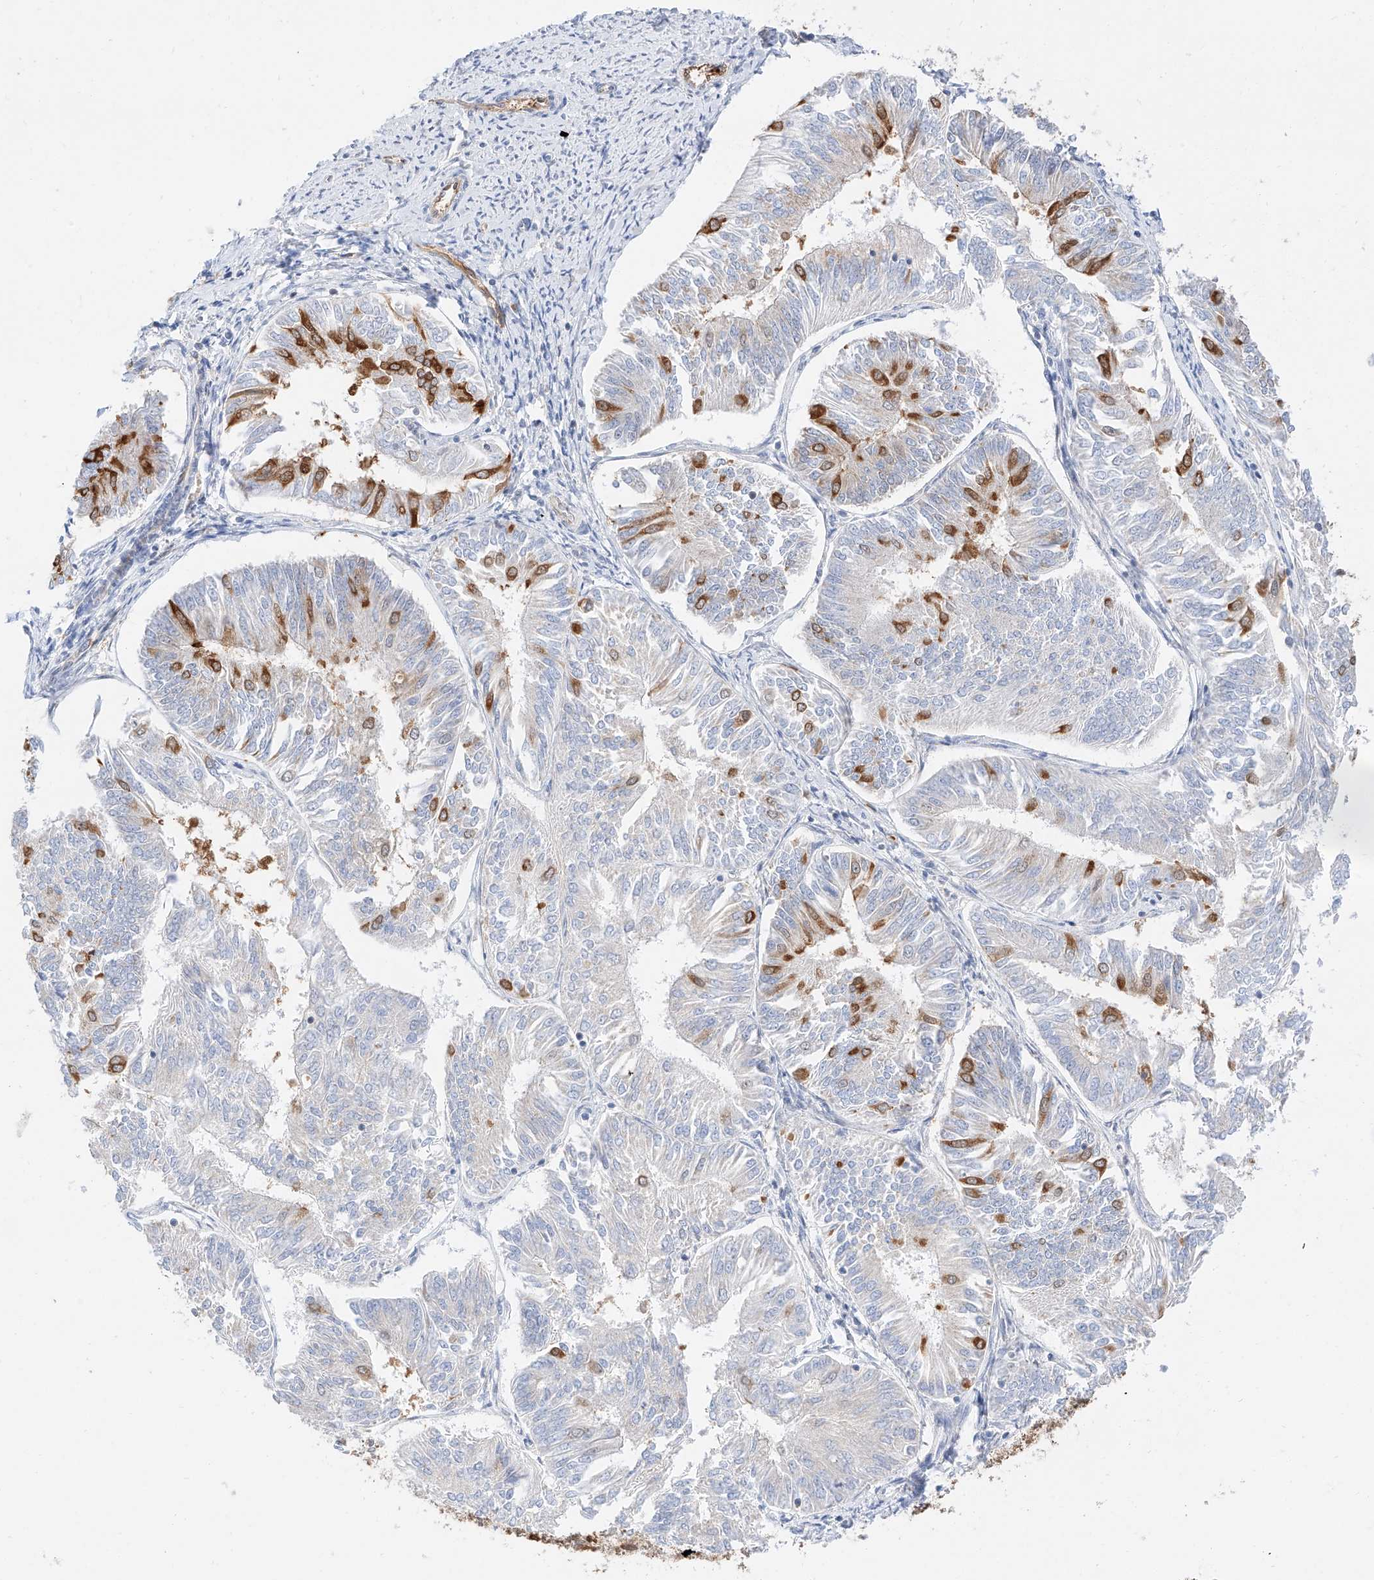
{"staining": {"intensity": "moderate", "quantity": "<25%", "location": "cytoplasmic/membranous"}, "tissue": "endometrial cancer", "cell_type": "Tumor cells", "image_type": "cancer", "snomed": [{"axis": "morphology", "description": "Adenocarcinoma, NOS"}, {"axis": "topography", "description": "Endometrium"}], "caption": "Brown immunohistochemical staining in adenocarcinoma (endometrial) reveals moderate cytoplasmic/membranous expression in about <25% of tumor cells. (brown staining indicates protein expression, while blue staining denotes nuclei).", "gene": "CARMIL1", "patient": {"sex": "female", "age": 58}}